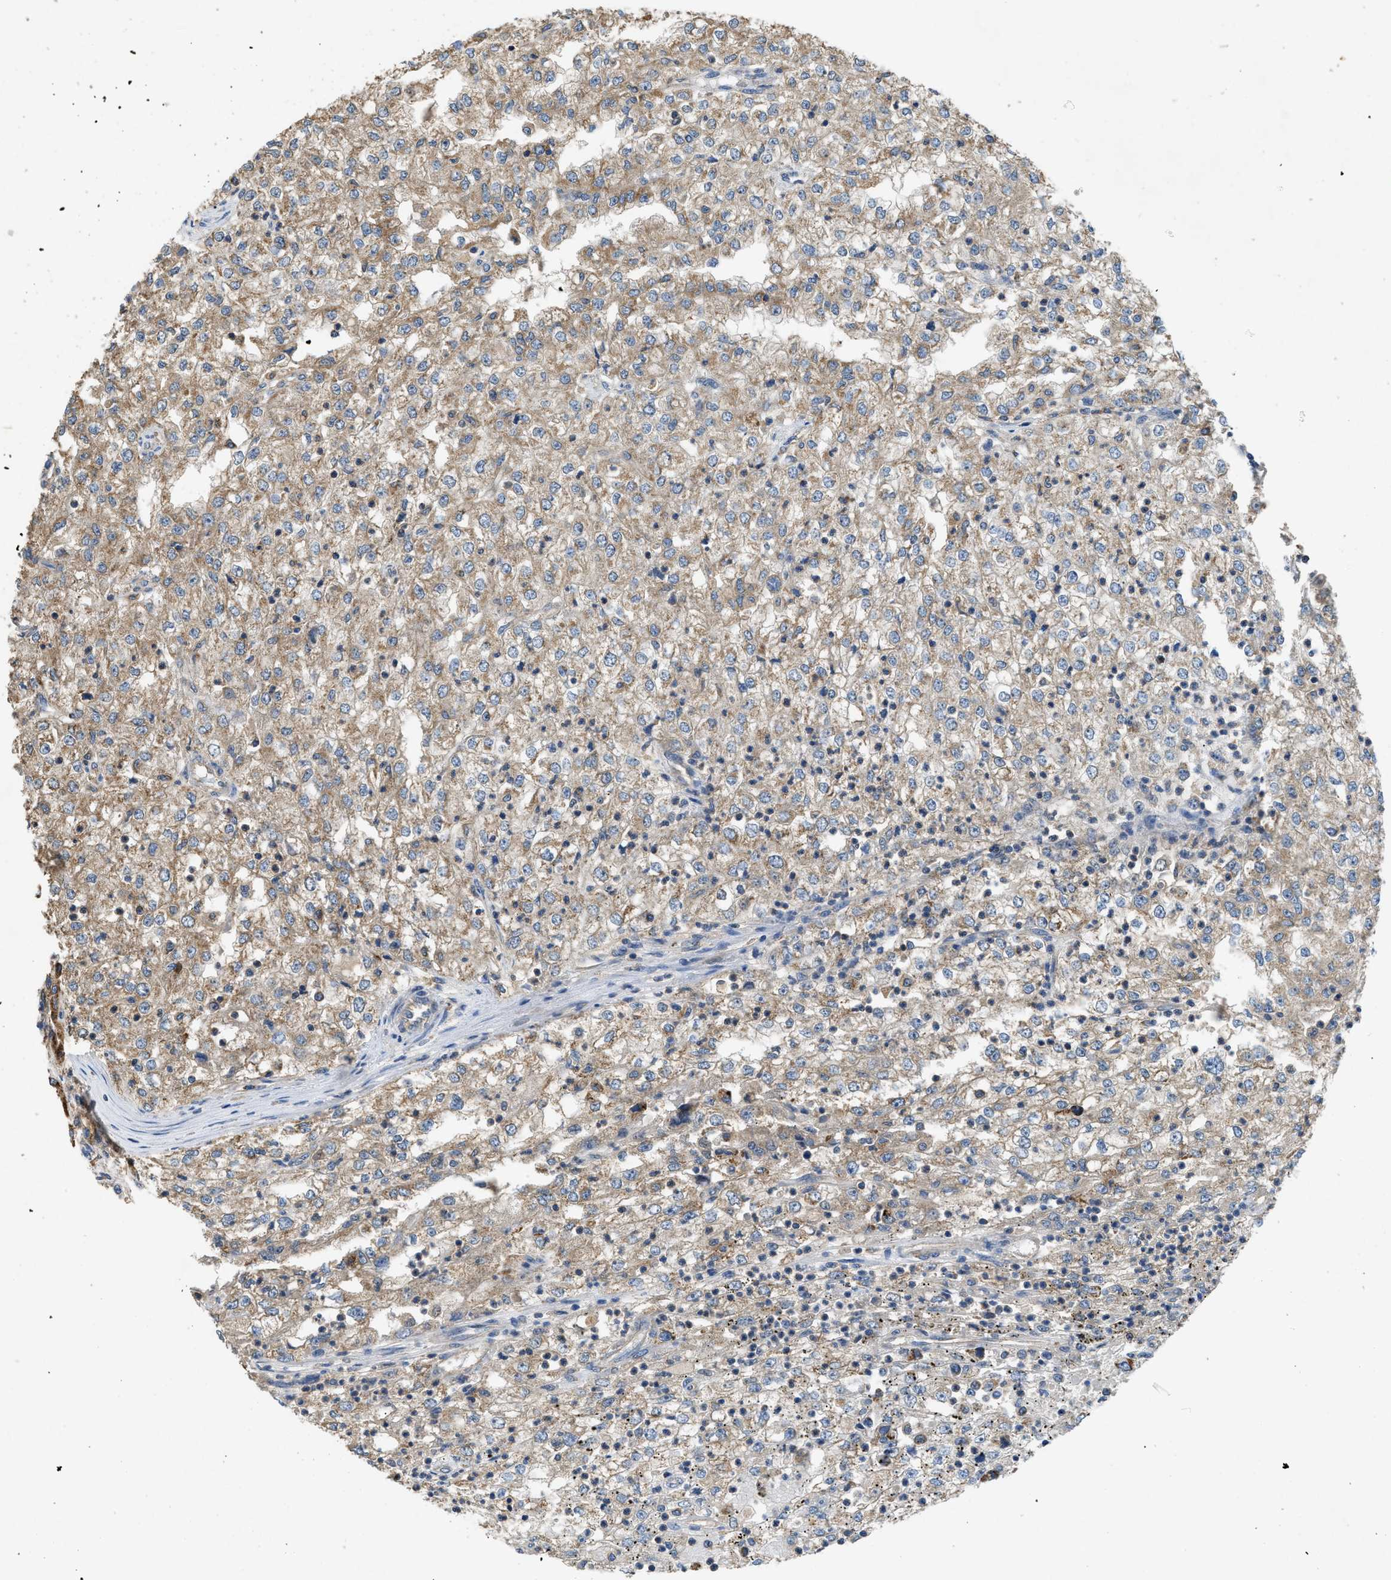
{"staining": {"intensity": "weak", "quantity": ">75%", "location": "cytoplasmic/membranous"}, "tissue": "renal cancer", "cell_type": "Tumor cells", "image_type": "cancer", "snomed": [{"axis": "morphology", "description": "Adenocarcinoma, NOS"}, {"axis": "topography", "description": "Kidney"}], "caption": "Human renal cancer stained with a protein marker shows weak staining in tumor cells.", "gene": "CDK15", "patient": {"sex": "female", "age": 54}}